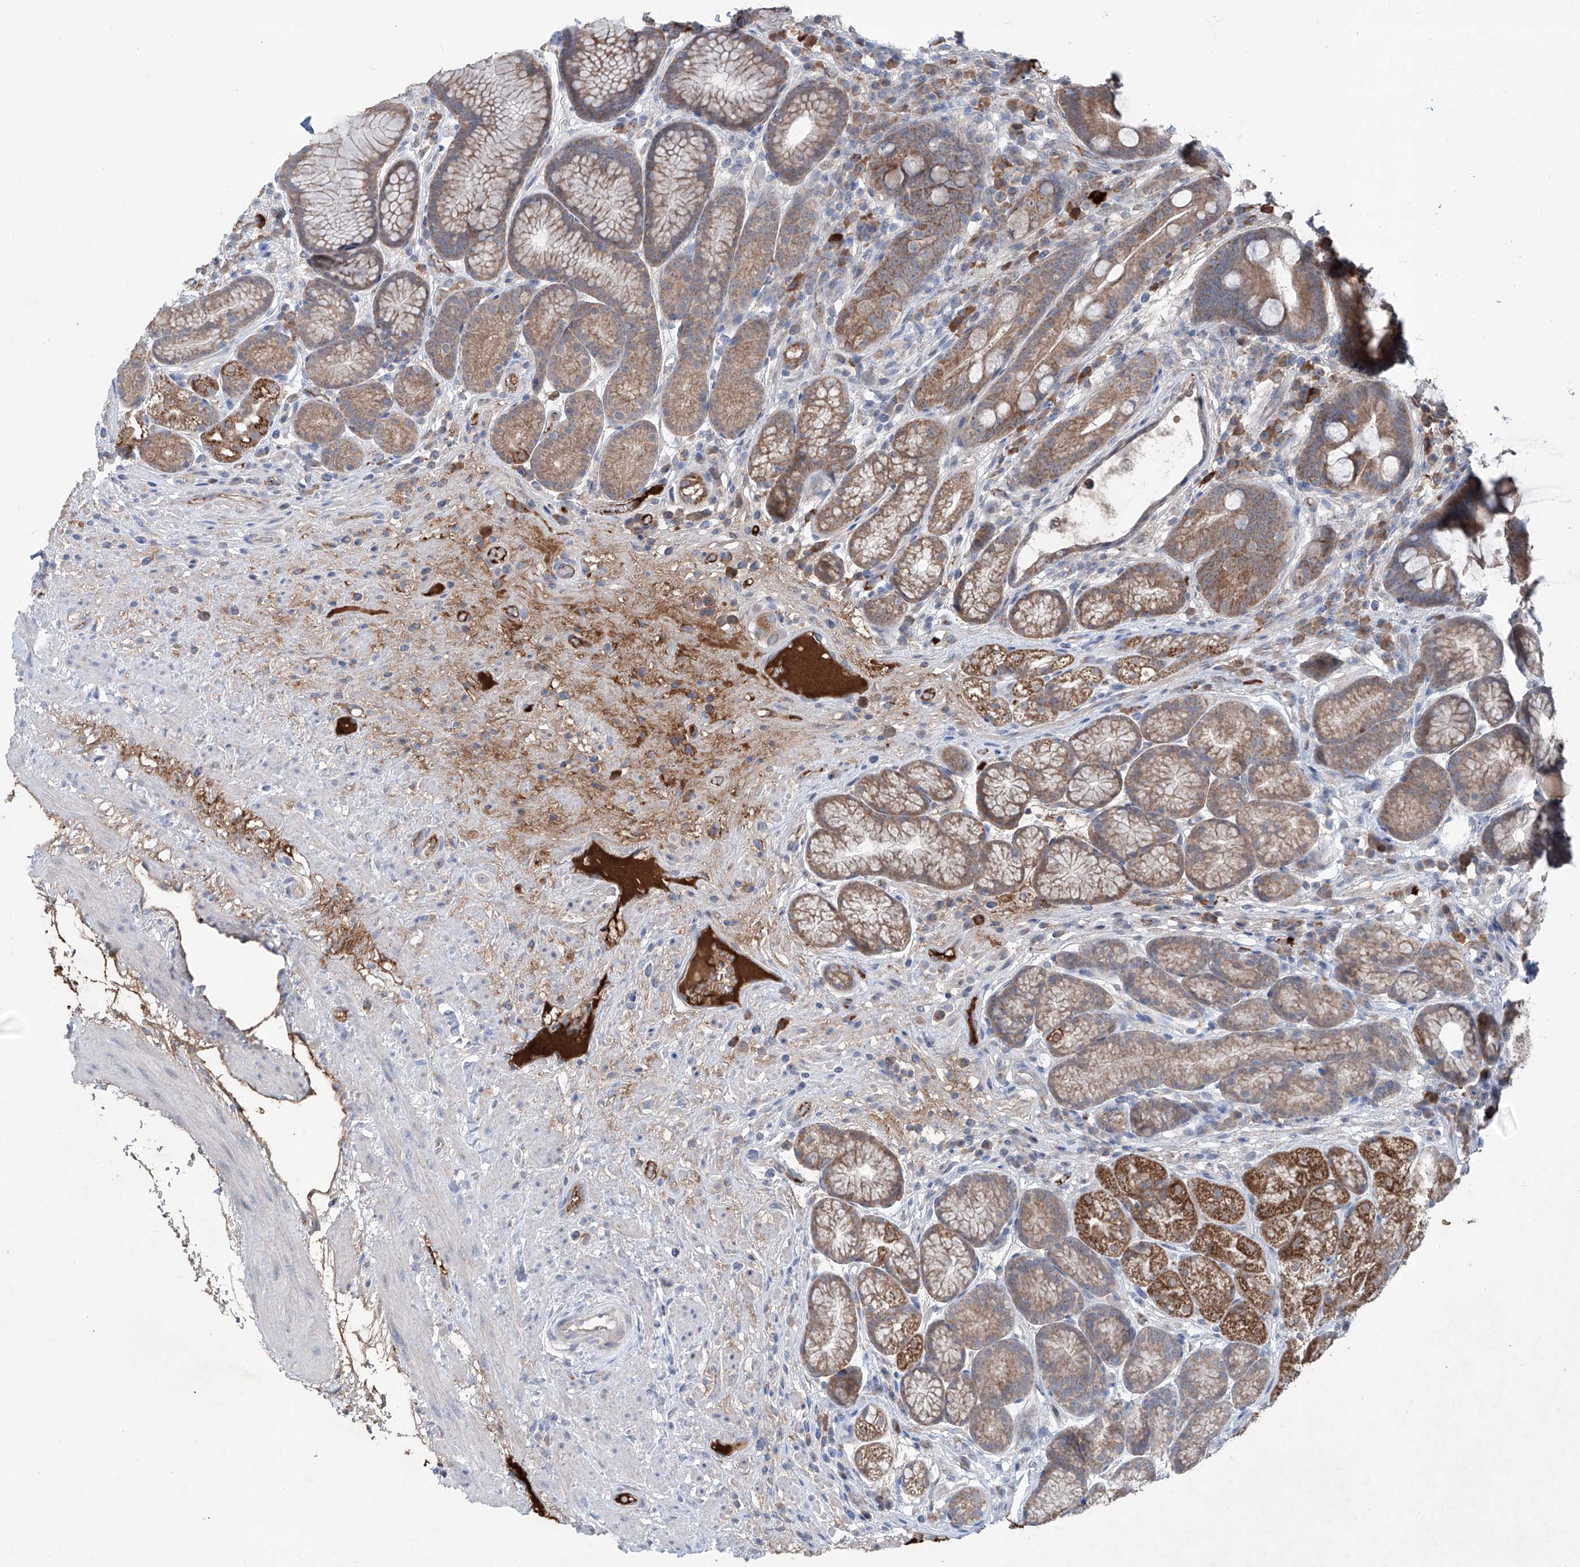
{"staining": {"intensity": "strong", "quantity": ">75%", "location": "cytoplasmic/membranous"}, "tissue": "stomach", "cell_type": "Glandular cells", "image_type": "normal", "snomed": [{"axis": "morphology", "description": "Normal tissue, NOS"}, {"axis": "topography", "description": "Stomach"}], "caption": "DAB (3,3'-diaminobenzidine) immunohistochemical staining of unremarkable human stomach reveals strong cytoplasmic/membranous protein expression in approximately >75% of glandular cells.", "gene": "SIX4", "patient": {"sex": "male", "age": 57}}